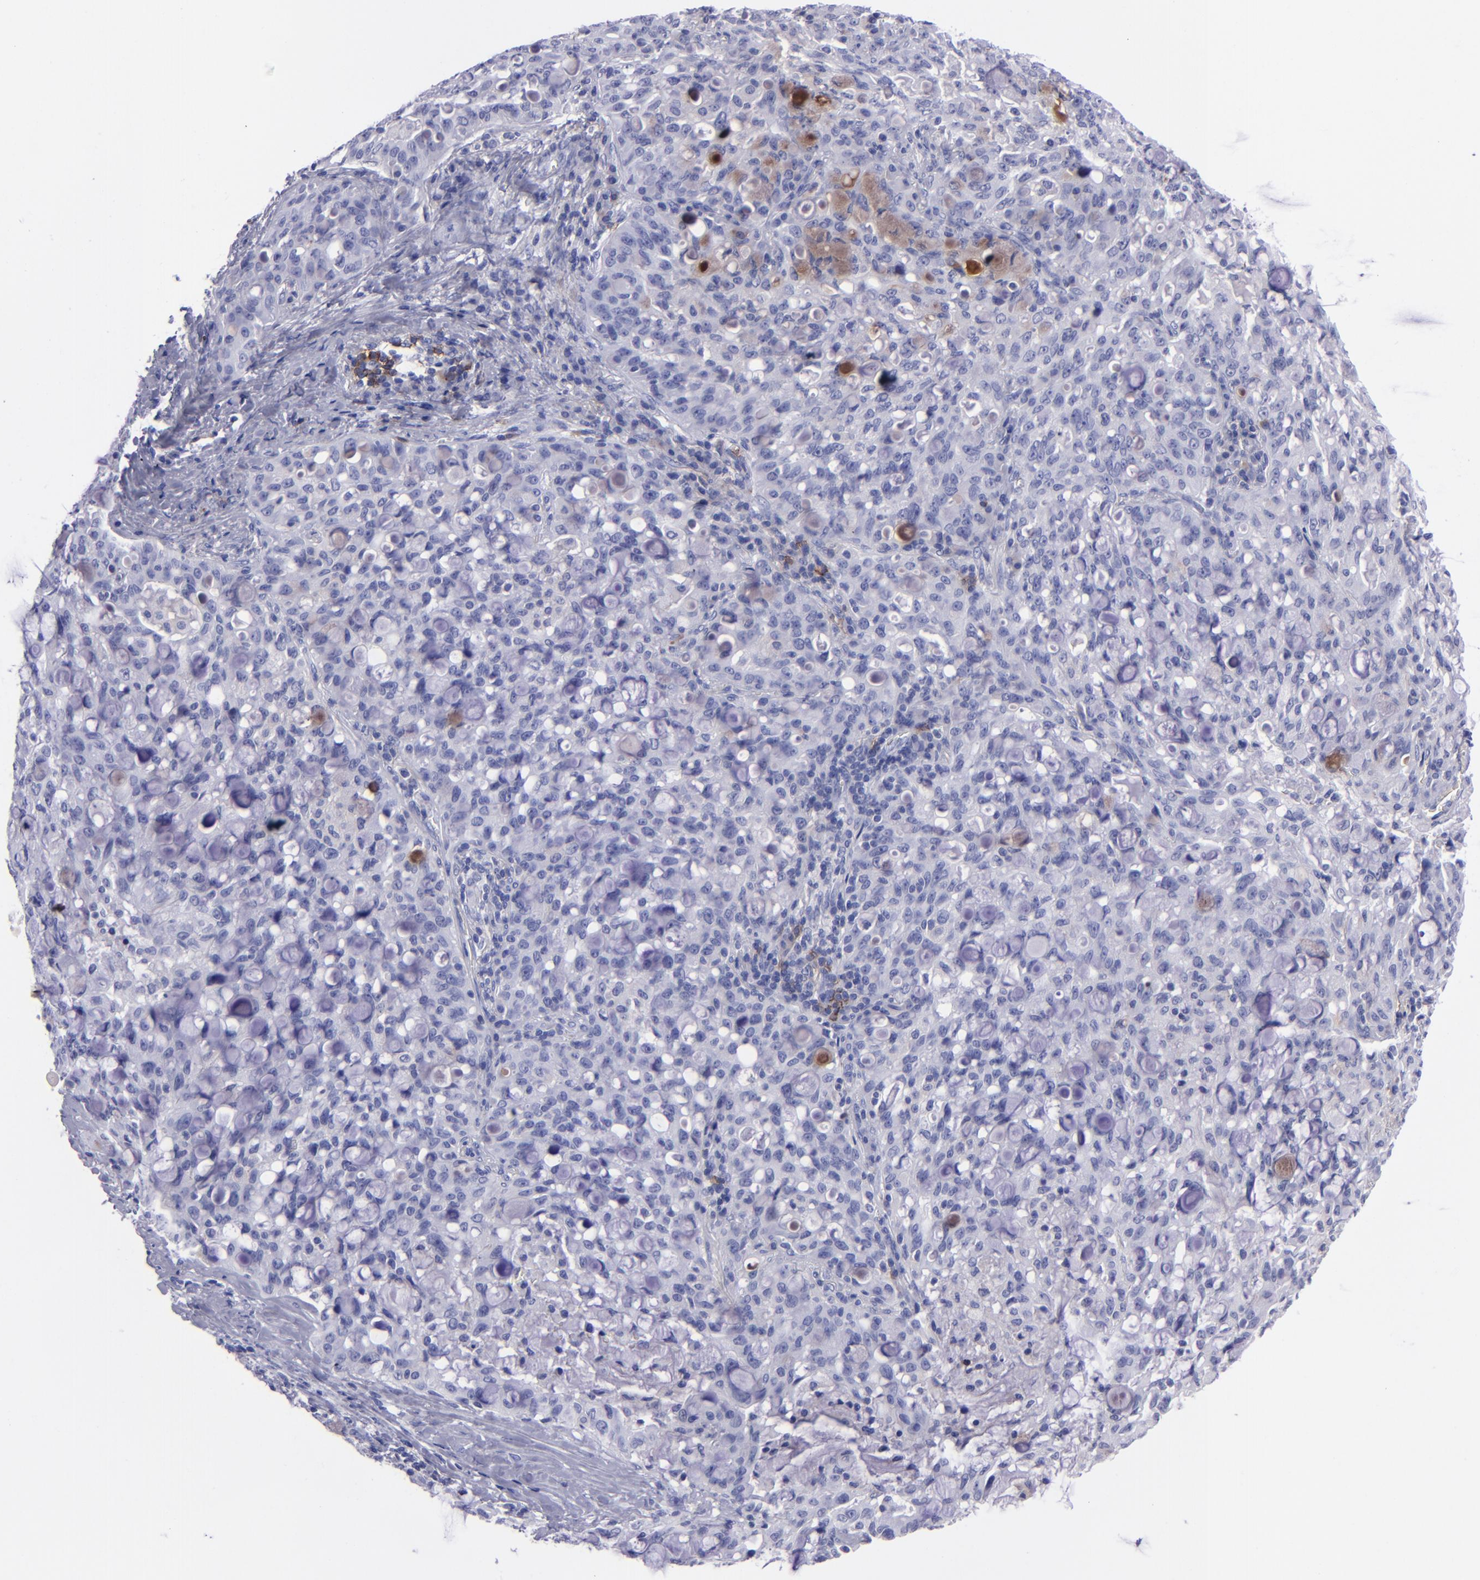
{"staining": {"intensity": "negative", "quantity": "none", "location": "none"}, "tissue": "lung cancer", "cell_type": "Tumor cells", "image_type": "cancer", "snomed": [{"axis": "morphology", "description": "Adenocarcinoma, NOS"}, {"axis": "topography", "description": "Lung"}], "caption": "This photomicrograph is of lung cancer stained with immunohistochemistry (IHC) to label a protein in brown with the nuclei are counter-stained blue. There is no positivity in tumor cells.", "gene": "CD37", "patient": {"sex": "female", "age": 44}}